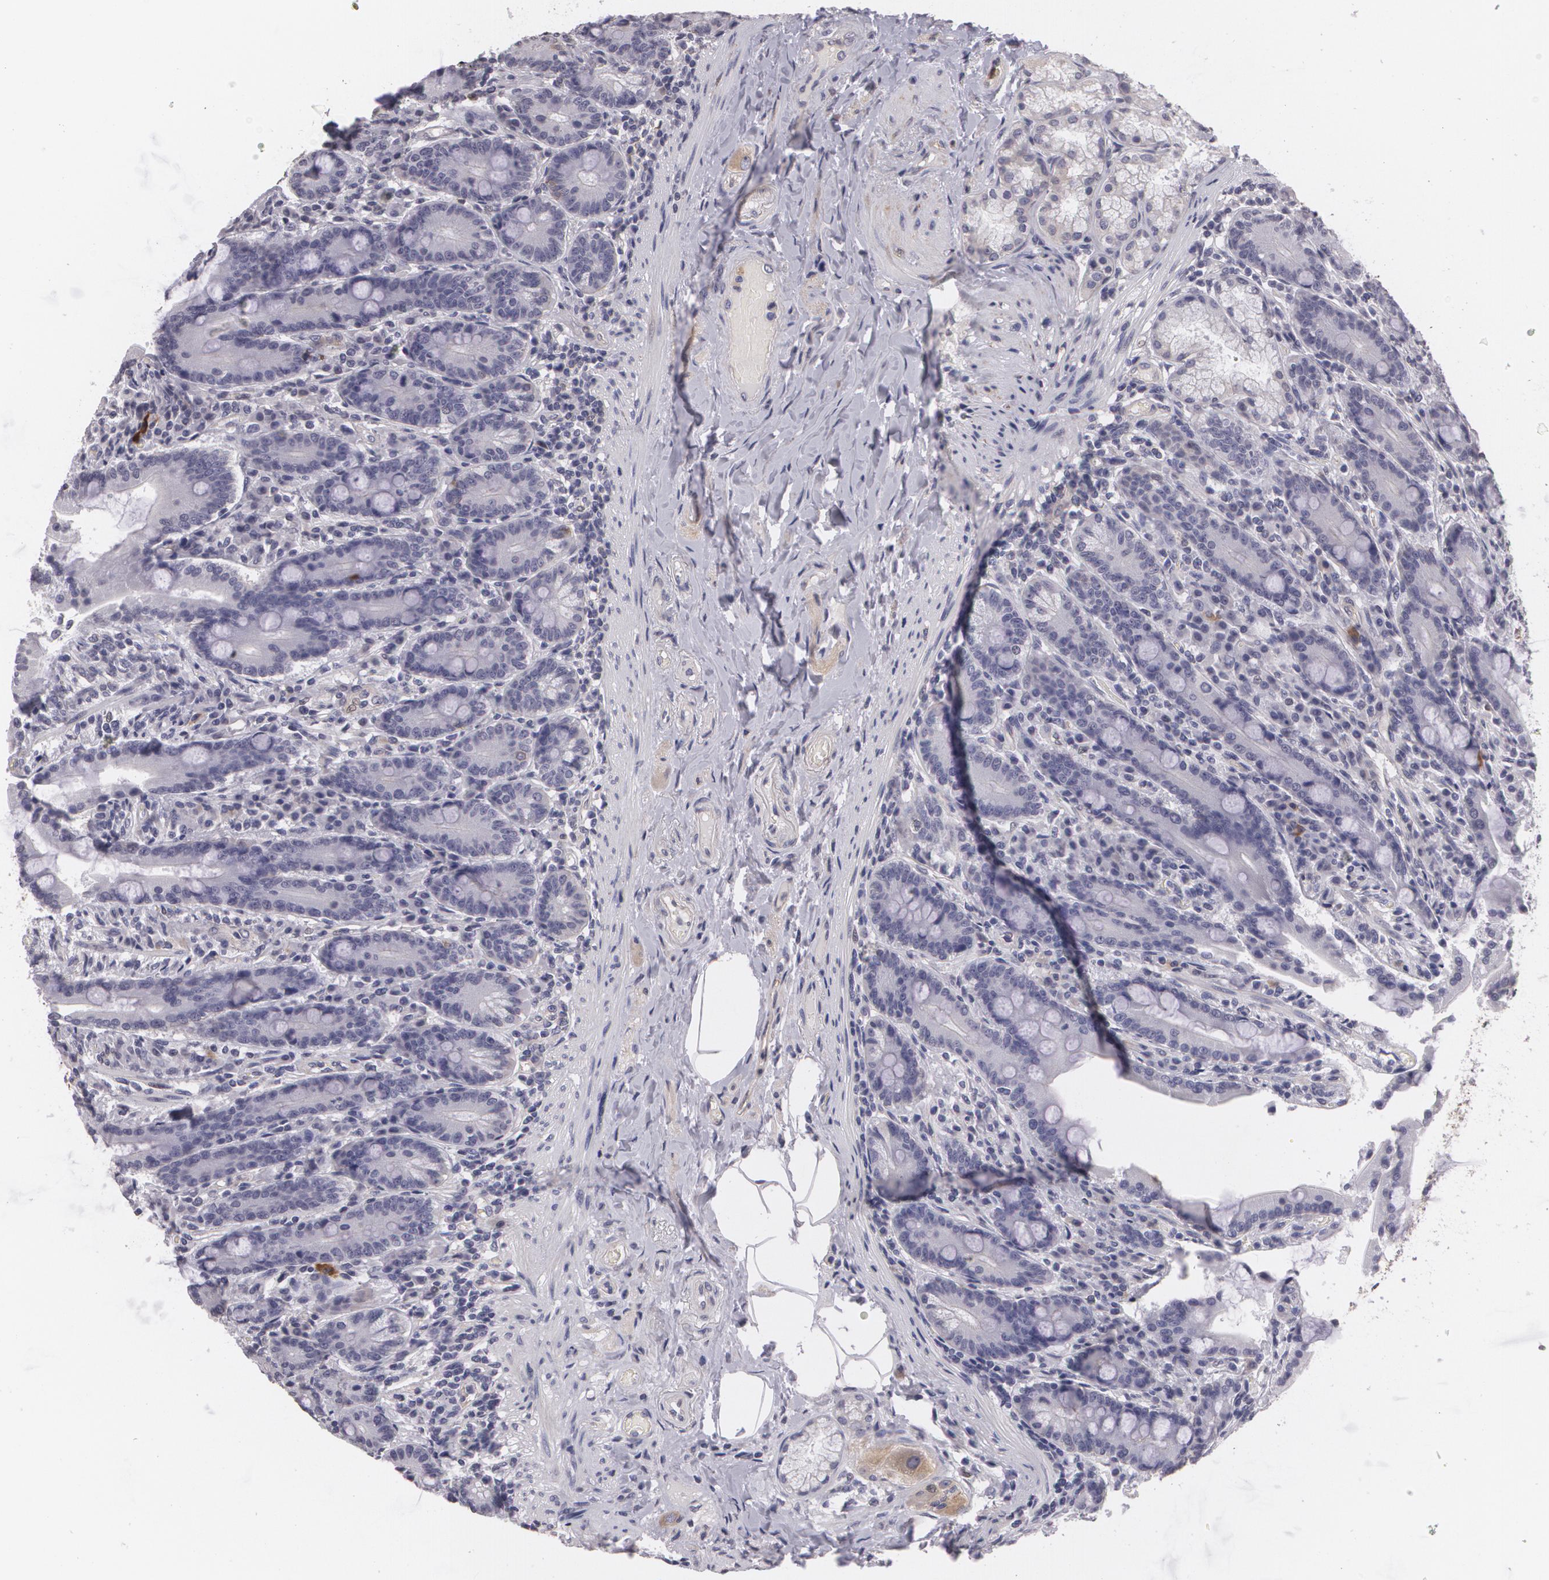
{"staining": {"intensity": "negative", "quantity": "none", "location": "none"}, "tissue": "duodenum", "cell_type": "Glandular cells", "image_type": "normal", "snomed": [{"axis": "morphology", "description": "Normal tissue, NOS"}, {"axis": "topography", "description": "Duodenum"}], "caption": "This is an IHC photomicrograph of unremarkable human duodenum. There is no expression in glandular cells.", "gene": "KCNA4", "patient": {"sex": "female", "age": 64}}